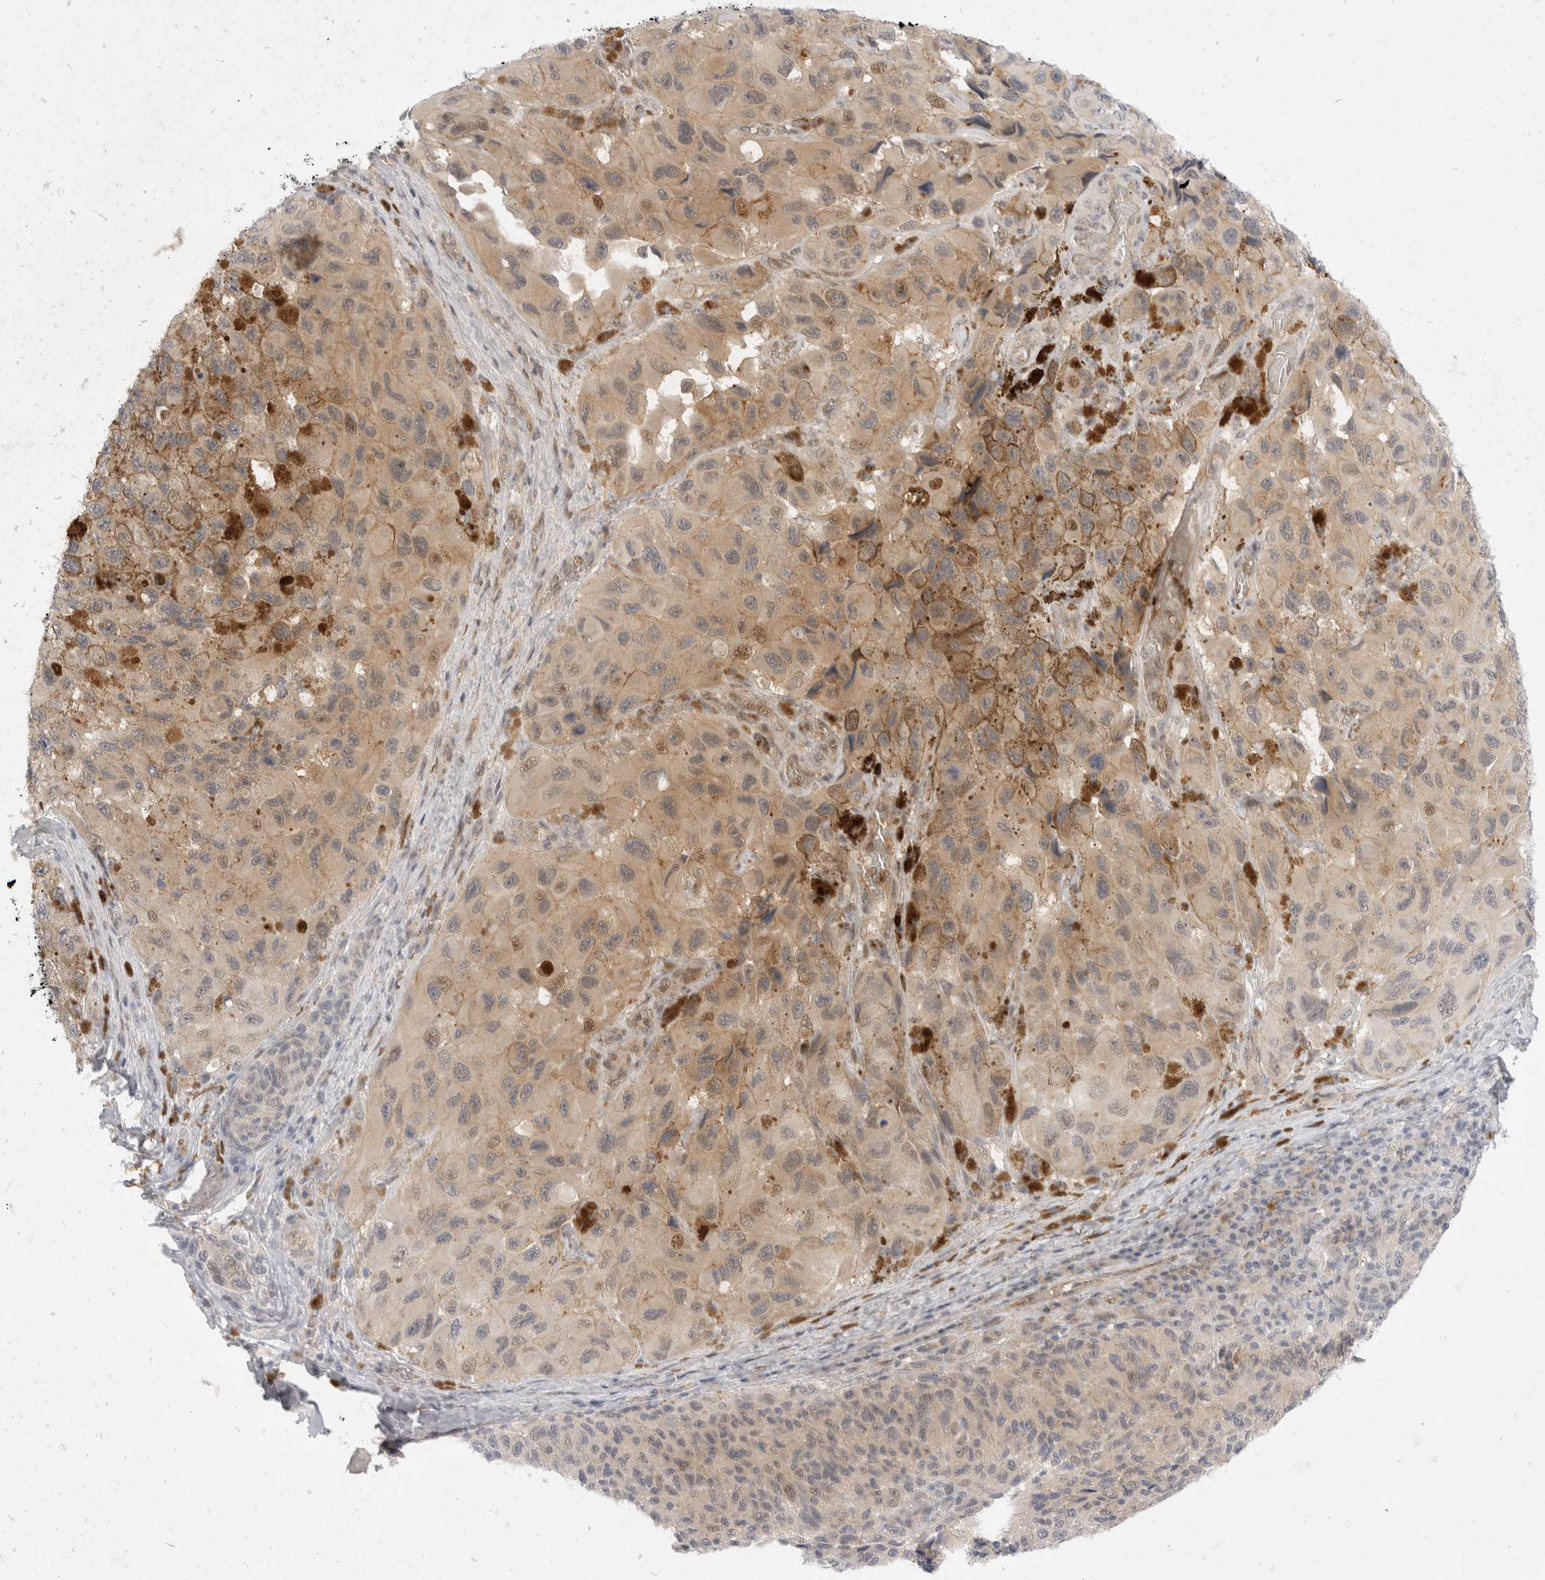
{"staining": {"intensity": "weak", "quantity": ">75%", "location": "cytoplasmic/membranous"}, "tissue": "melanoma", "cell_type": "Tumor cells", "image_type": "cancer", "snomed": [{"axis": "morphology", "description": "Malignant melanoma, NOS"}, {"axis": "topography", "description": "Skin"}], "caption": "Immunohistochemistry (DAB (3,3'-diaminobenzidine)) staining of human melanoma demonstrates weak cytoplasmic/membranous protein staining in about >75% of tumor cells. The staining was performed using DAB, with brown indicating positive protein expression. Nuclei are stained blue with hematoxylin.", "gene": "TOM1L2", "patient": {"sex": "female", "age": 73}}